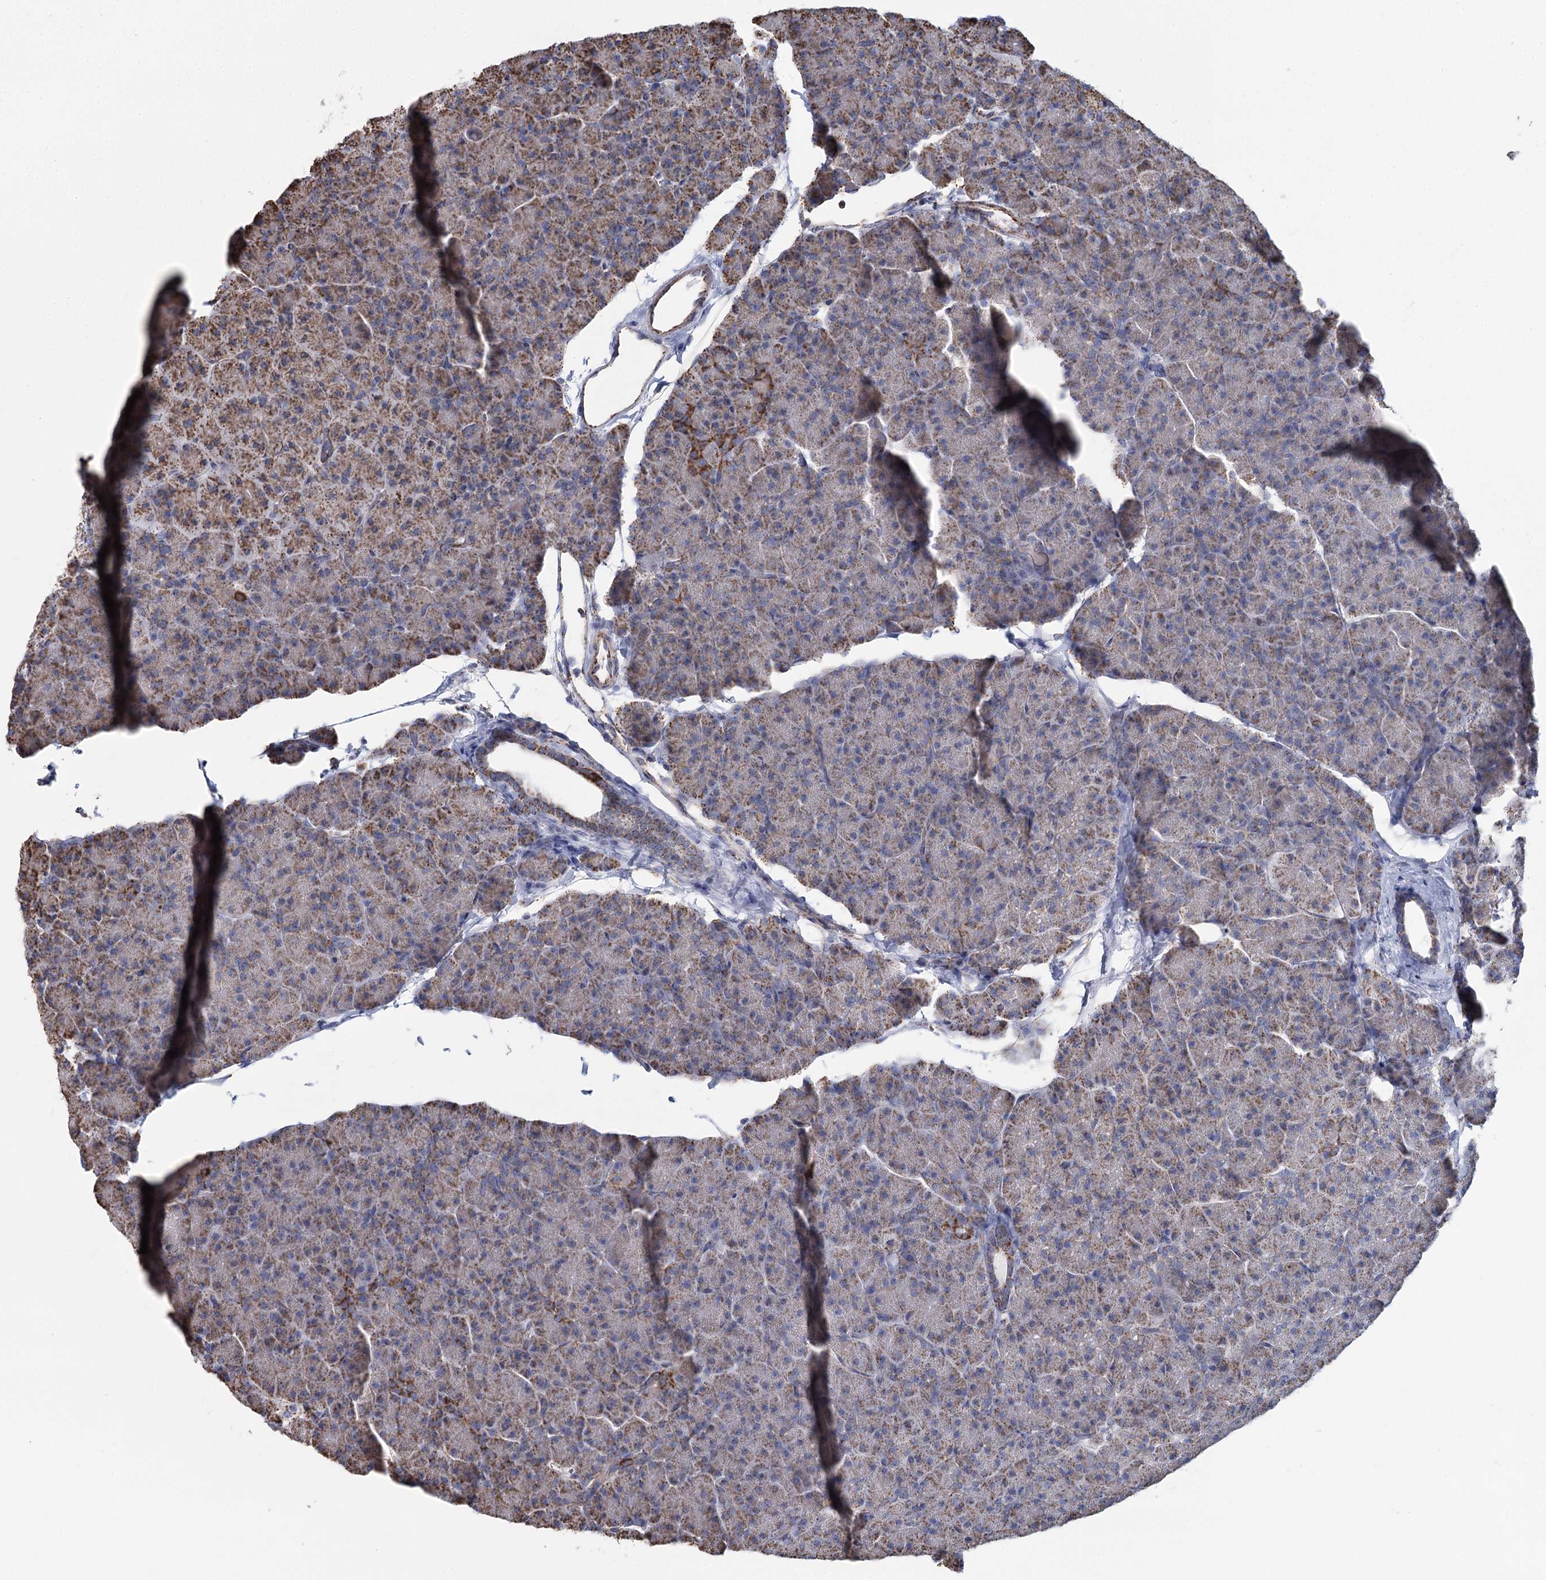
{"staining": {"intensity": "moderate", "quantity": "25%-75%", "location": "cytoplasmic/membranous"}, "tissue": "pancreas", "cell_type": "Exocrine glandular cells", "image_type": "normal", "snomed": [{"axis": "morphology", "description": "Normal tissue, NOS"}, {"axis": "topography", "description": "Pancreas"}], "caption": "Immunohistochemical staining of normal pancreas displays medium levels of moderate cytoplasmic/membranous staining in about 25%-75% of exocrine glandular cells.", "gene": "MRPL44", "patient": {"sex": "male", "age": 36}}